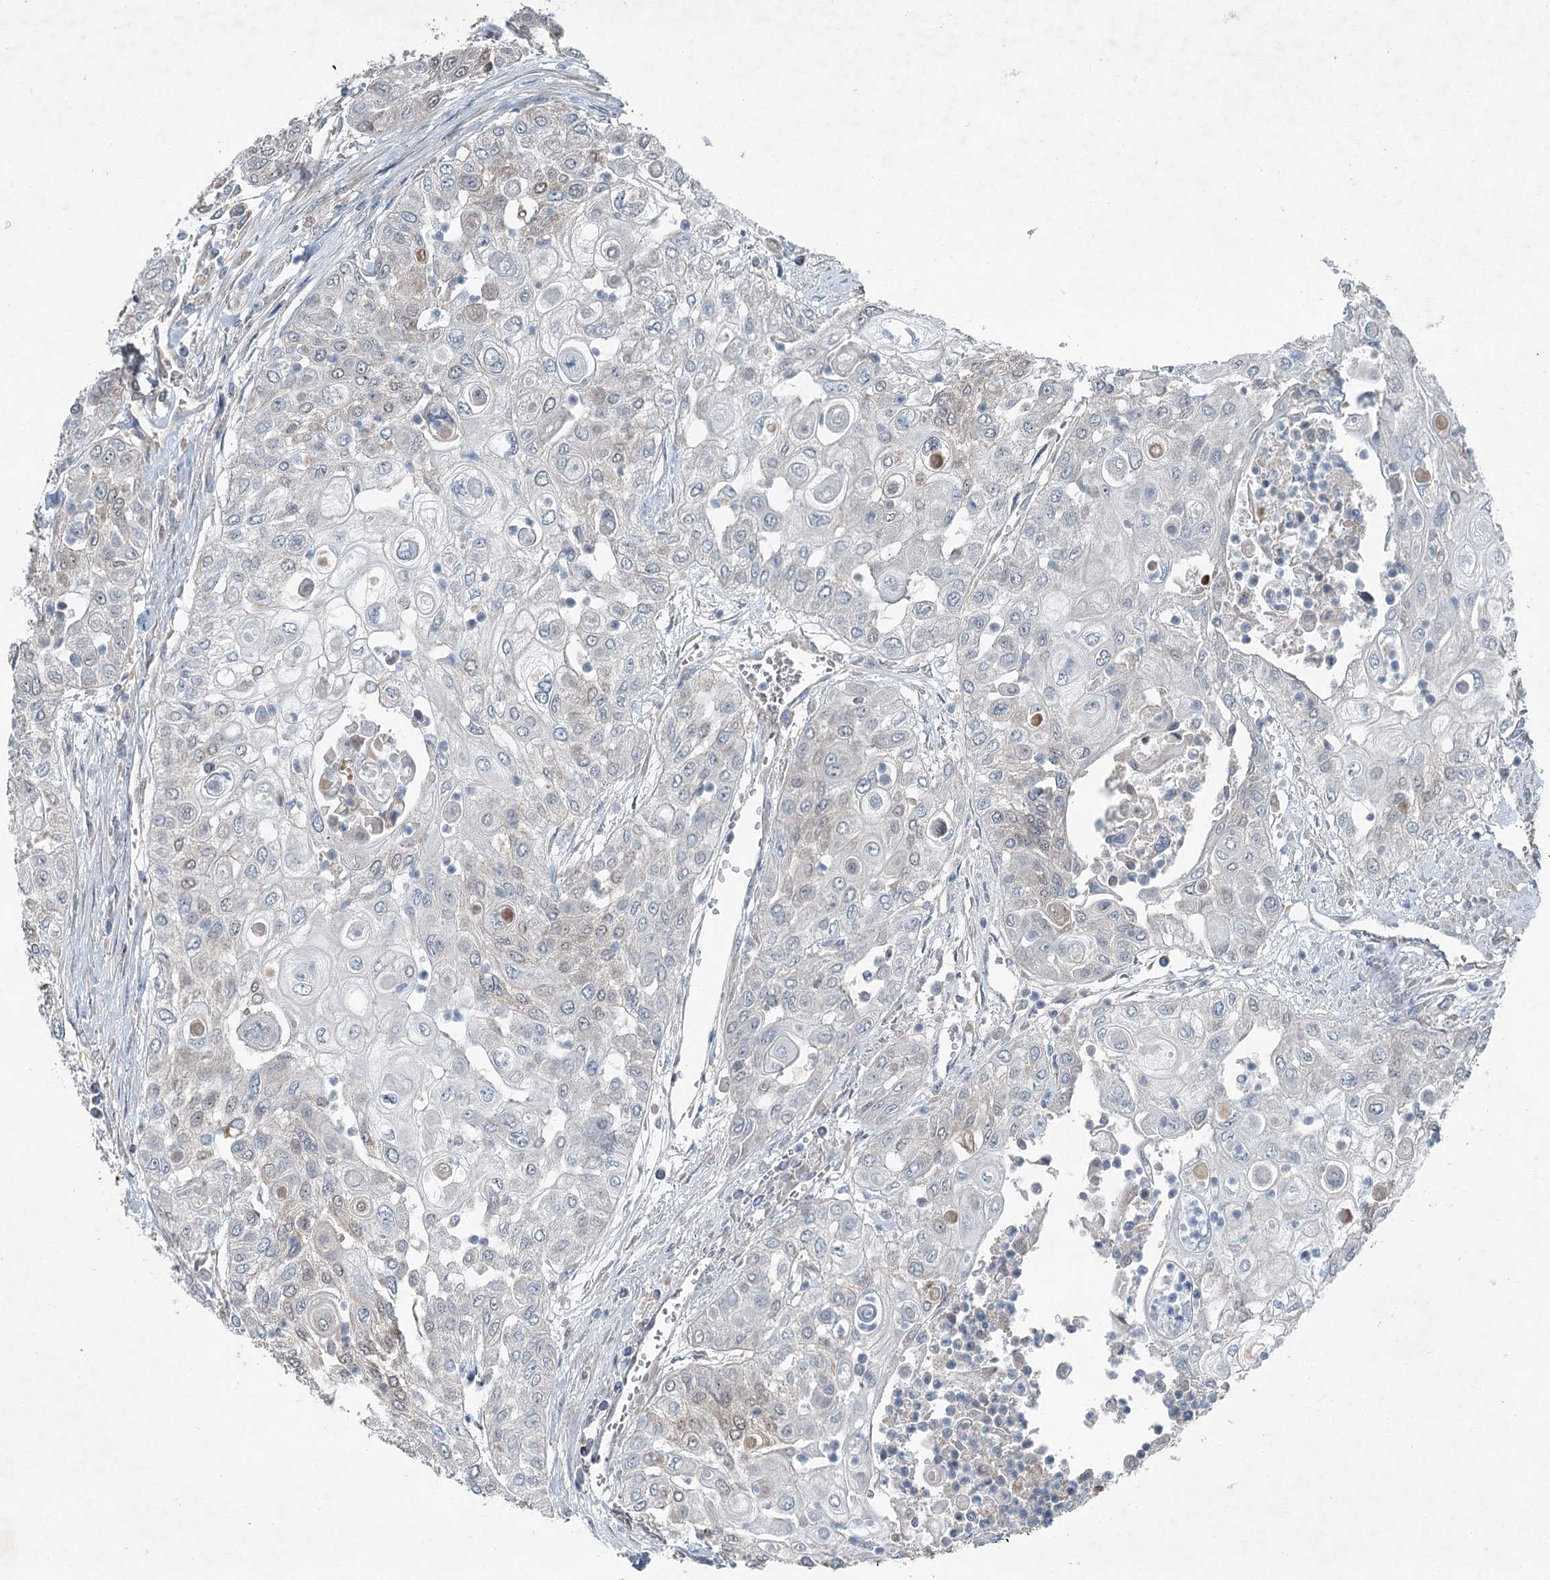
{"staining": {"intensity": "negative", "quantity": "none", "location": "none"}, "tissue": "urothelial cancer", "cell_type": "Tumor cells", "image_type": "cancer", "snomed": [{"axis": "morphology", "description": "Urothelial carcinoma, High grade"}, {"axis": "topography", "description": "Urinary bladder"}], "caption": "Immunohistochemical staining of urothelial cancer exhibits no significant expression in tumor cells. (DAB (3,3'-diaminobenzidine) immunohistochemistry with hematoxylin counter stain).", "gene": "CHCHD5", "patient": {"sex": "female", "age": 79}}